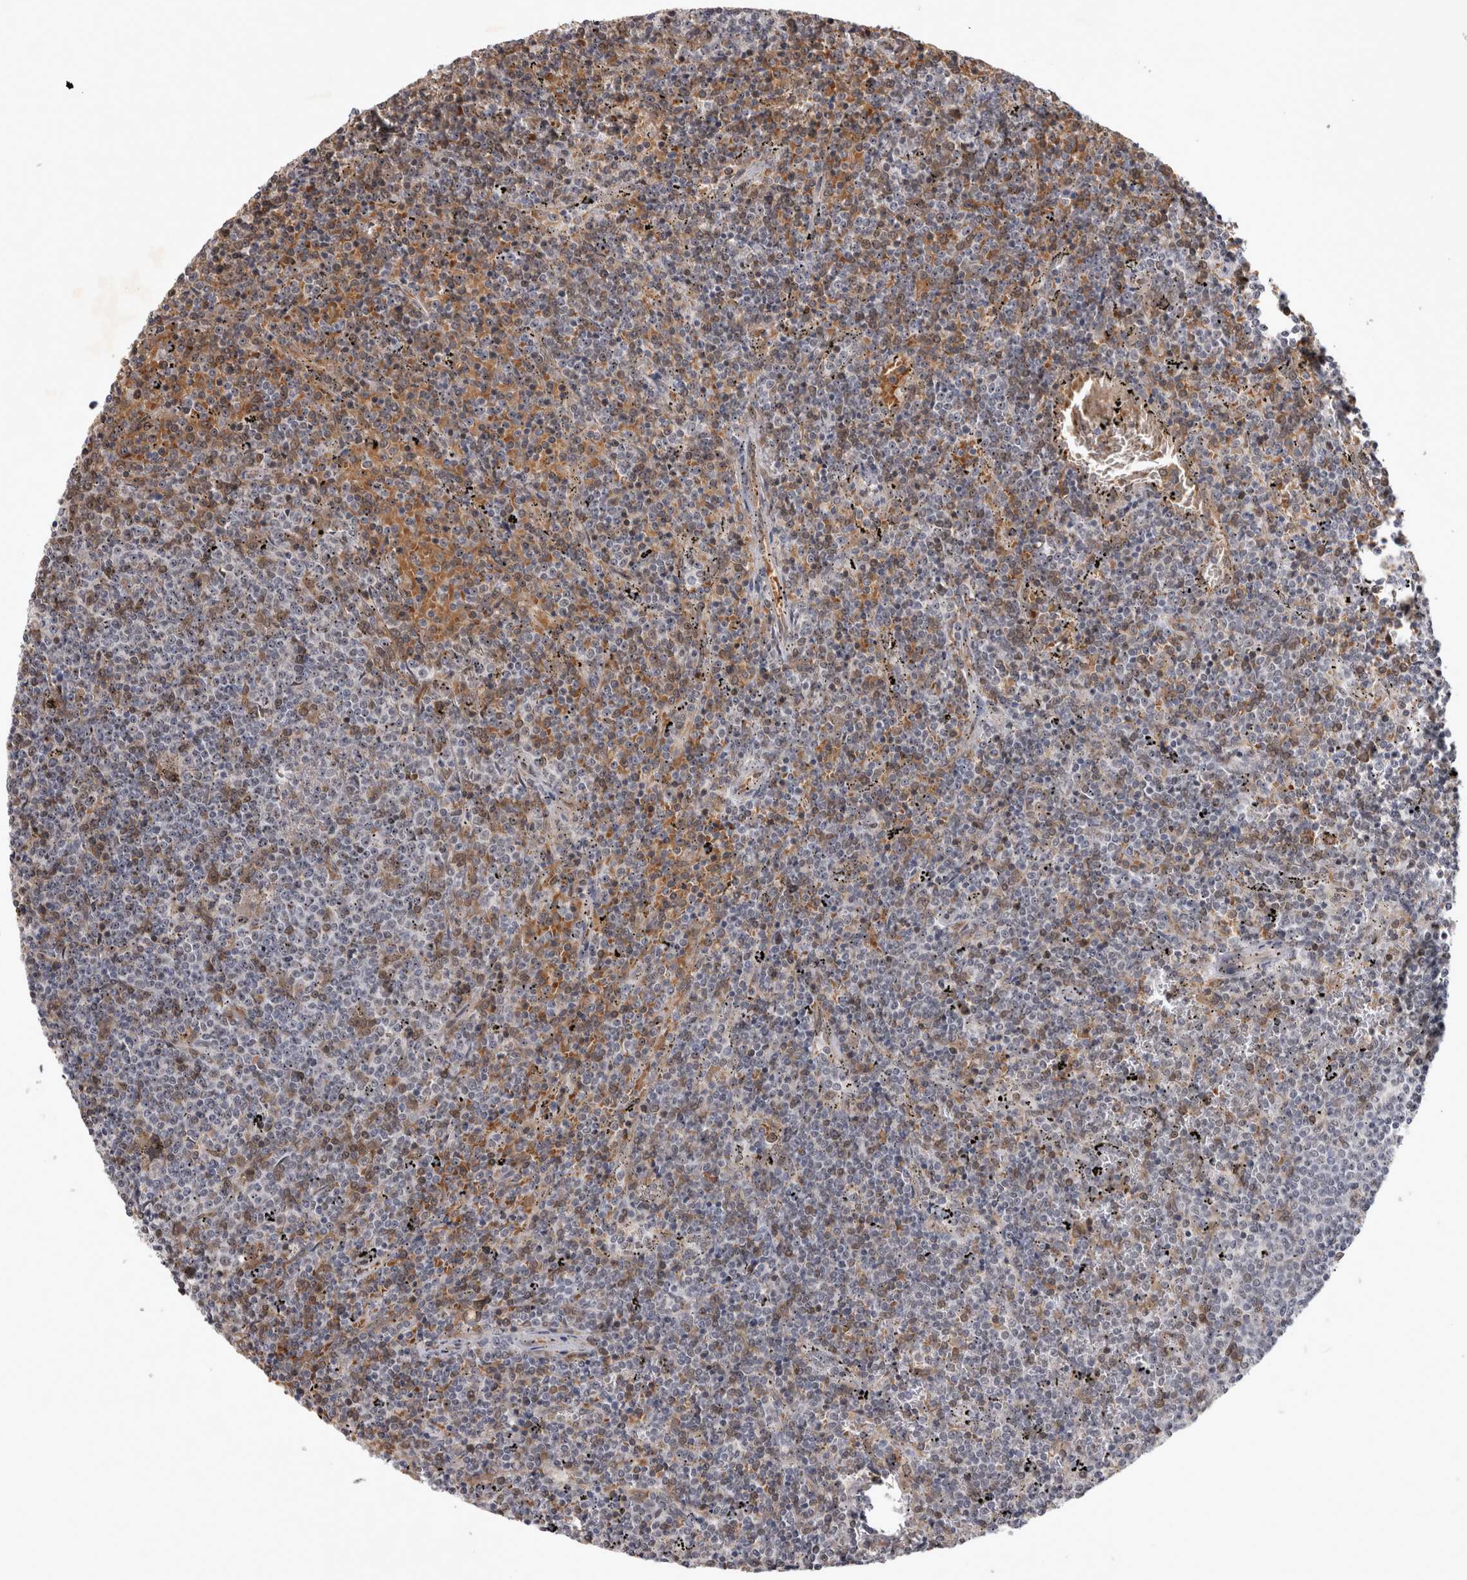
{"staining": {"intensity": "negative", "quantity": "none", "location": "none"}, "tissue": "lymphoma", "cell_type": "Tumor cells", "image_type": "cancer", "snomed": [{"axis": "morphology", "description": "Malignant lymphoma, non-Hodgkin's type, Low grade"}, {"axis": "topography", "description": "Spleen"}], "caption": "An immunohistochemistry (IHC) image of low-grade malignant lymphoma, non-Hodgkin's type is shown. There is no staining in tumor cells of low-grade malignant lymphoma, non-Hodgkin's type. (Brightfield microscopy of DAB immunohistochemistry (IHC) at high magnification).", "gene": "IFI44", "patient": {"sex": "female", "age": 50}}